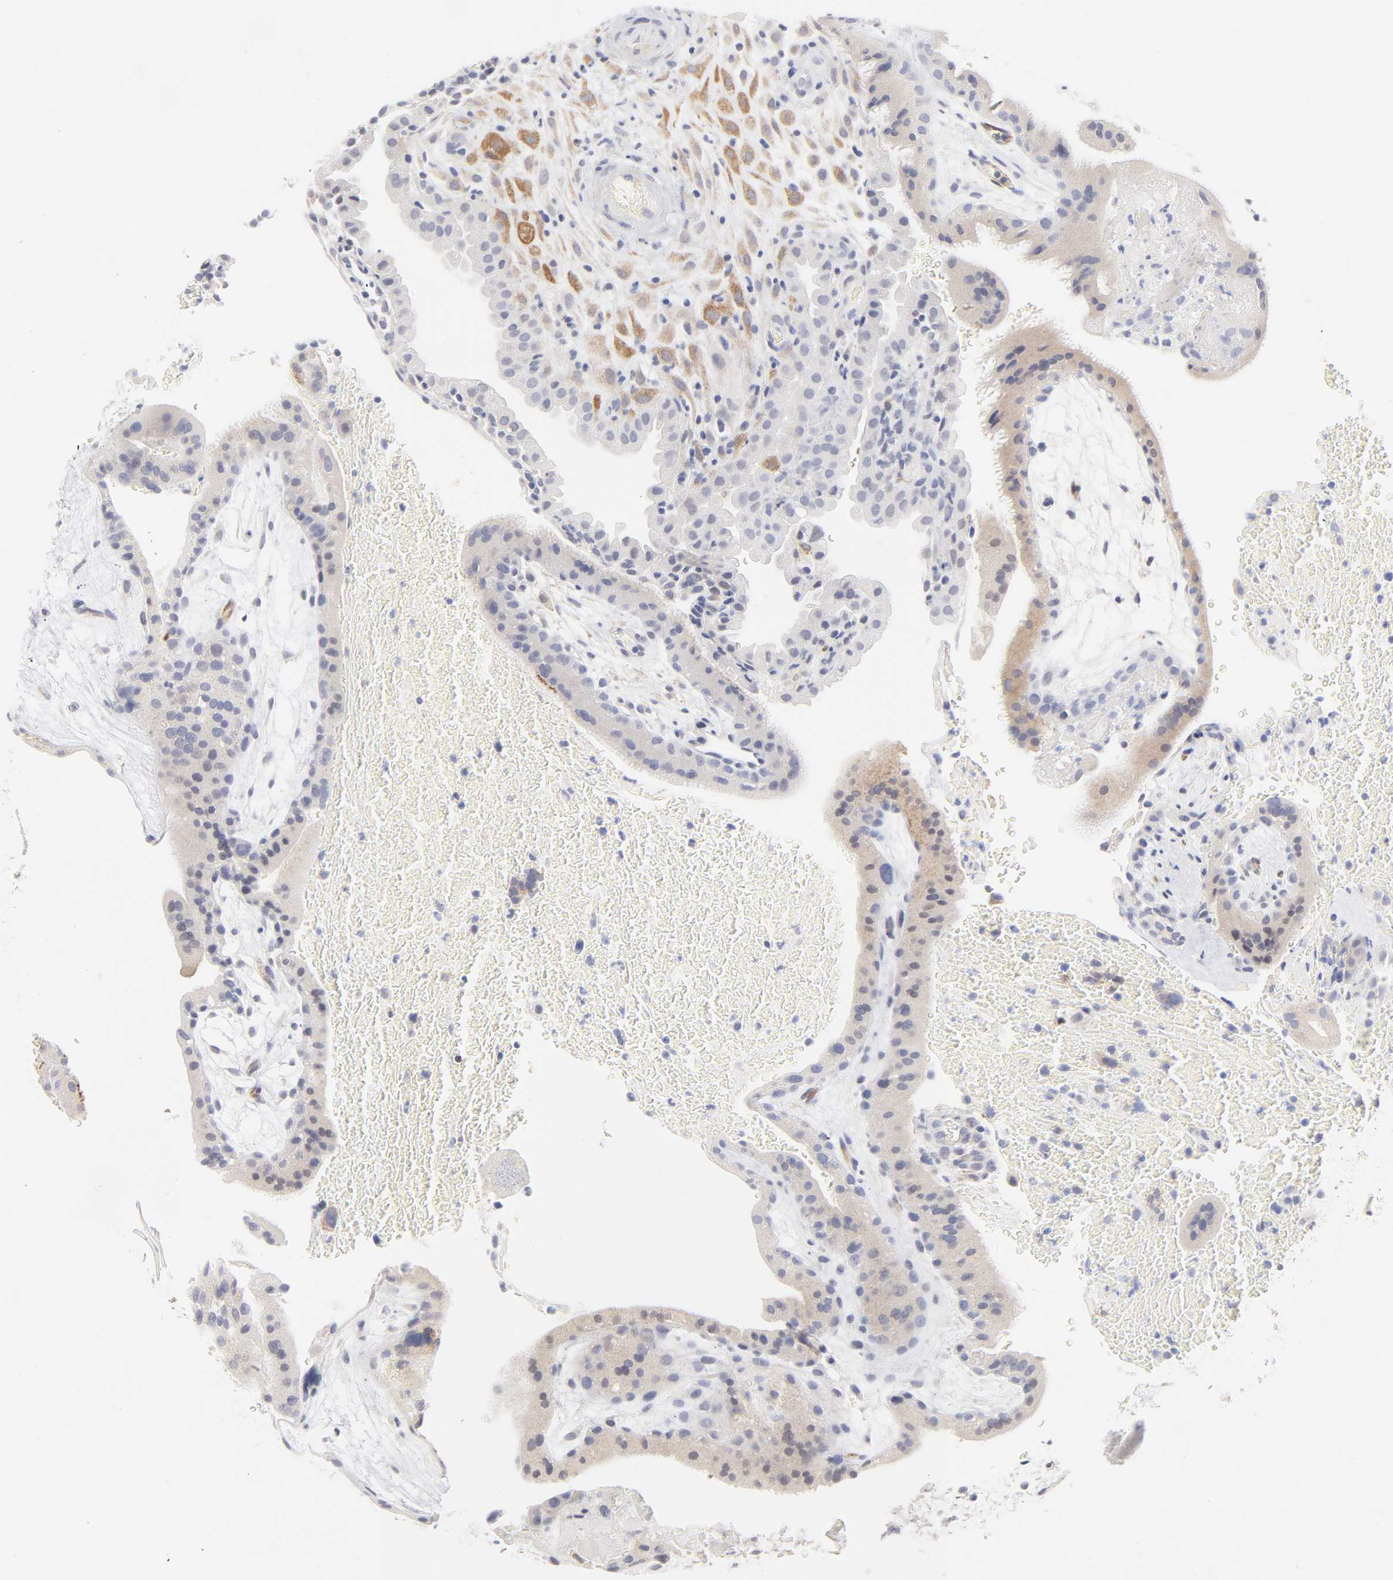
{"staining": {"intensity": "strong", "quantity": ">75%", "location": "cytoplasmic/membranous"}, "tissue": "placenta", "cell_type": "Decidual cells", "image_type": "normal", "snomed": [{"axis": "morphology", "description": "Normal tissue, NOS"}, {"axis": "topography", "description": "Placenta"}], "caption": "Protein expression by immunohistochemistry (IHC) displays strong cytoplasmic/membranous staining in approximately >75% of decidual cells in benign placenta. (Brightfield microscopy of DAB IHC at high magnification).", "gene": "MID1", "patient": {"sex": "female", "age": 19}}